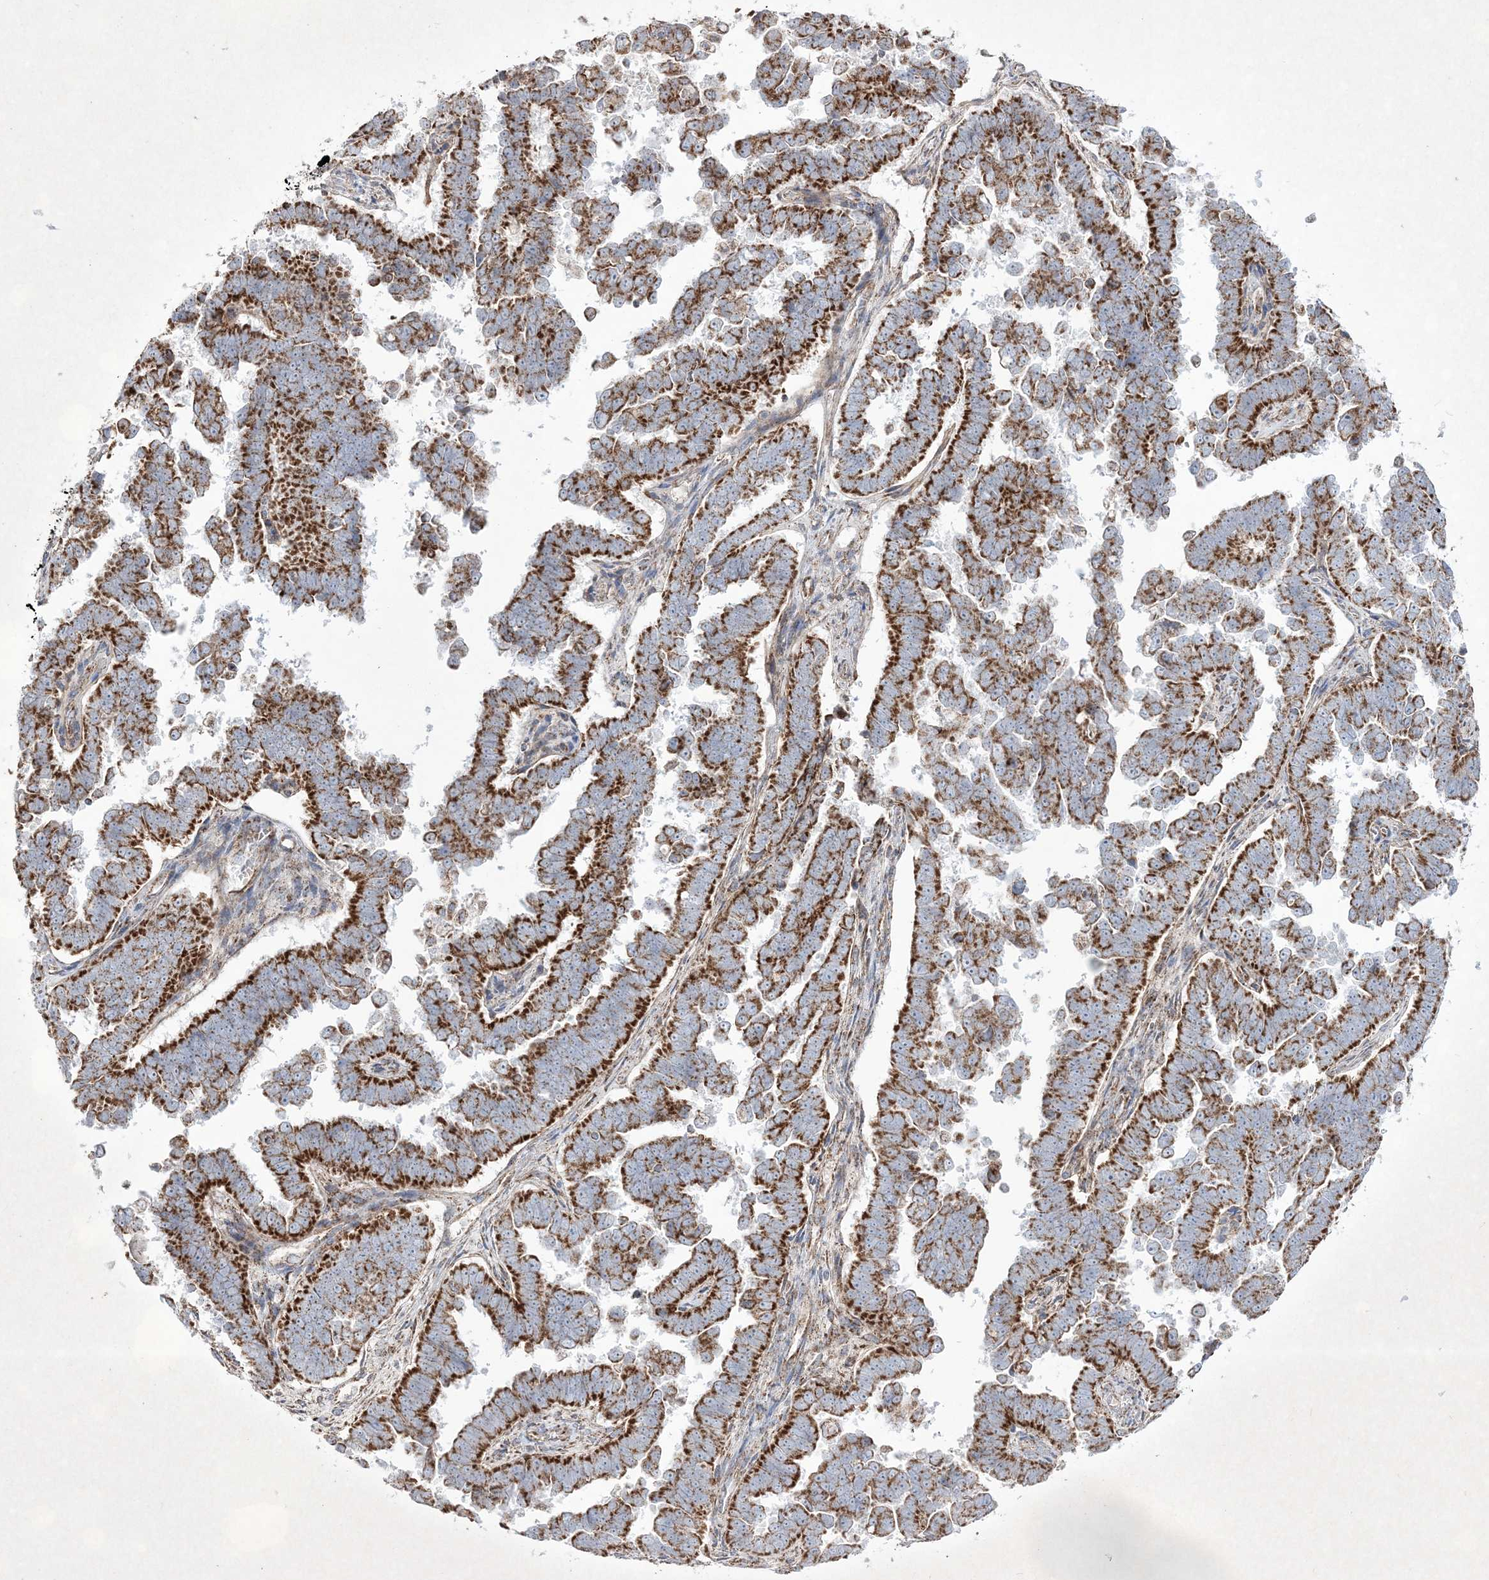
{"staining": {"intensity": "strong", "quantity": ">75%", "location": "cytoplasmic/membranous"}, "tissue": "endometrial cancer", "cell_type": "Tumor cells", "image_type": "cancer", "snomed": [{"axis": "morphology", "description": "Adenocarcinoma, NOS"}, {"axis": "topography", "description": "Endometrium"}], "caption": "IHC histopathology image of endometrial cancer (adenocarcinoma) stained for a protein (brown), which shows high levels of strong cytoplasmic/membranous expression in about >75% of tumor cells.", "gene": "RICTOR", "patient": {"sex": "female", "age": 75}}